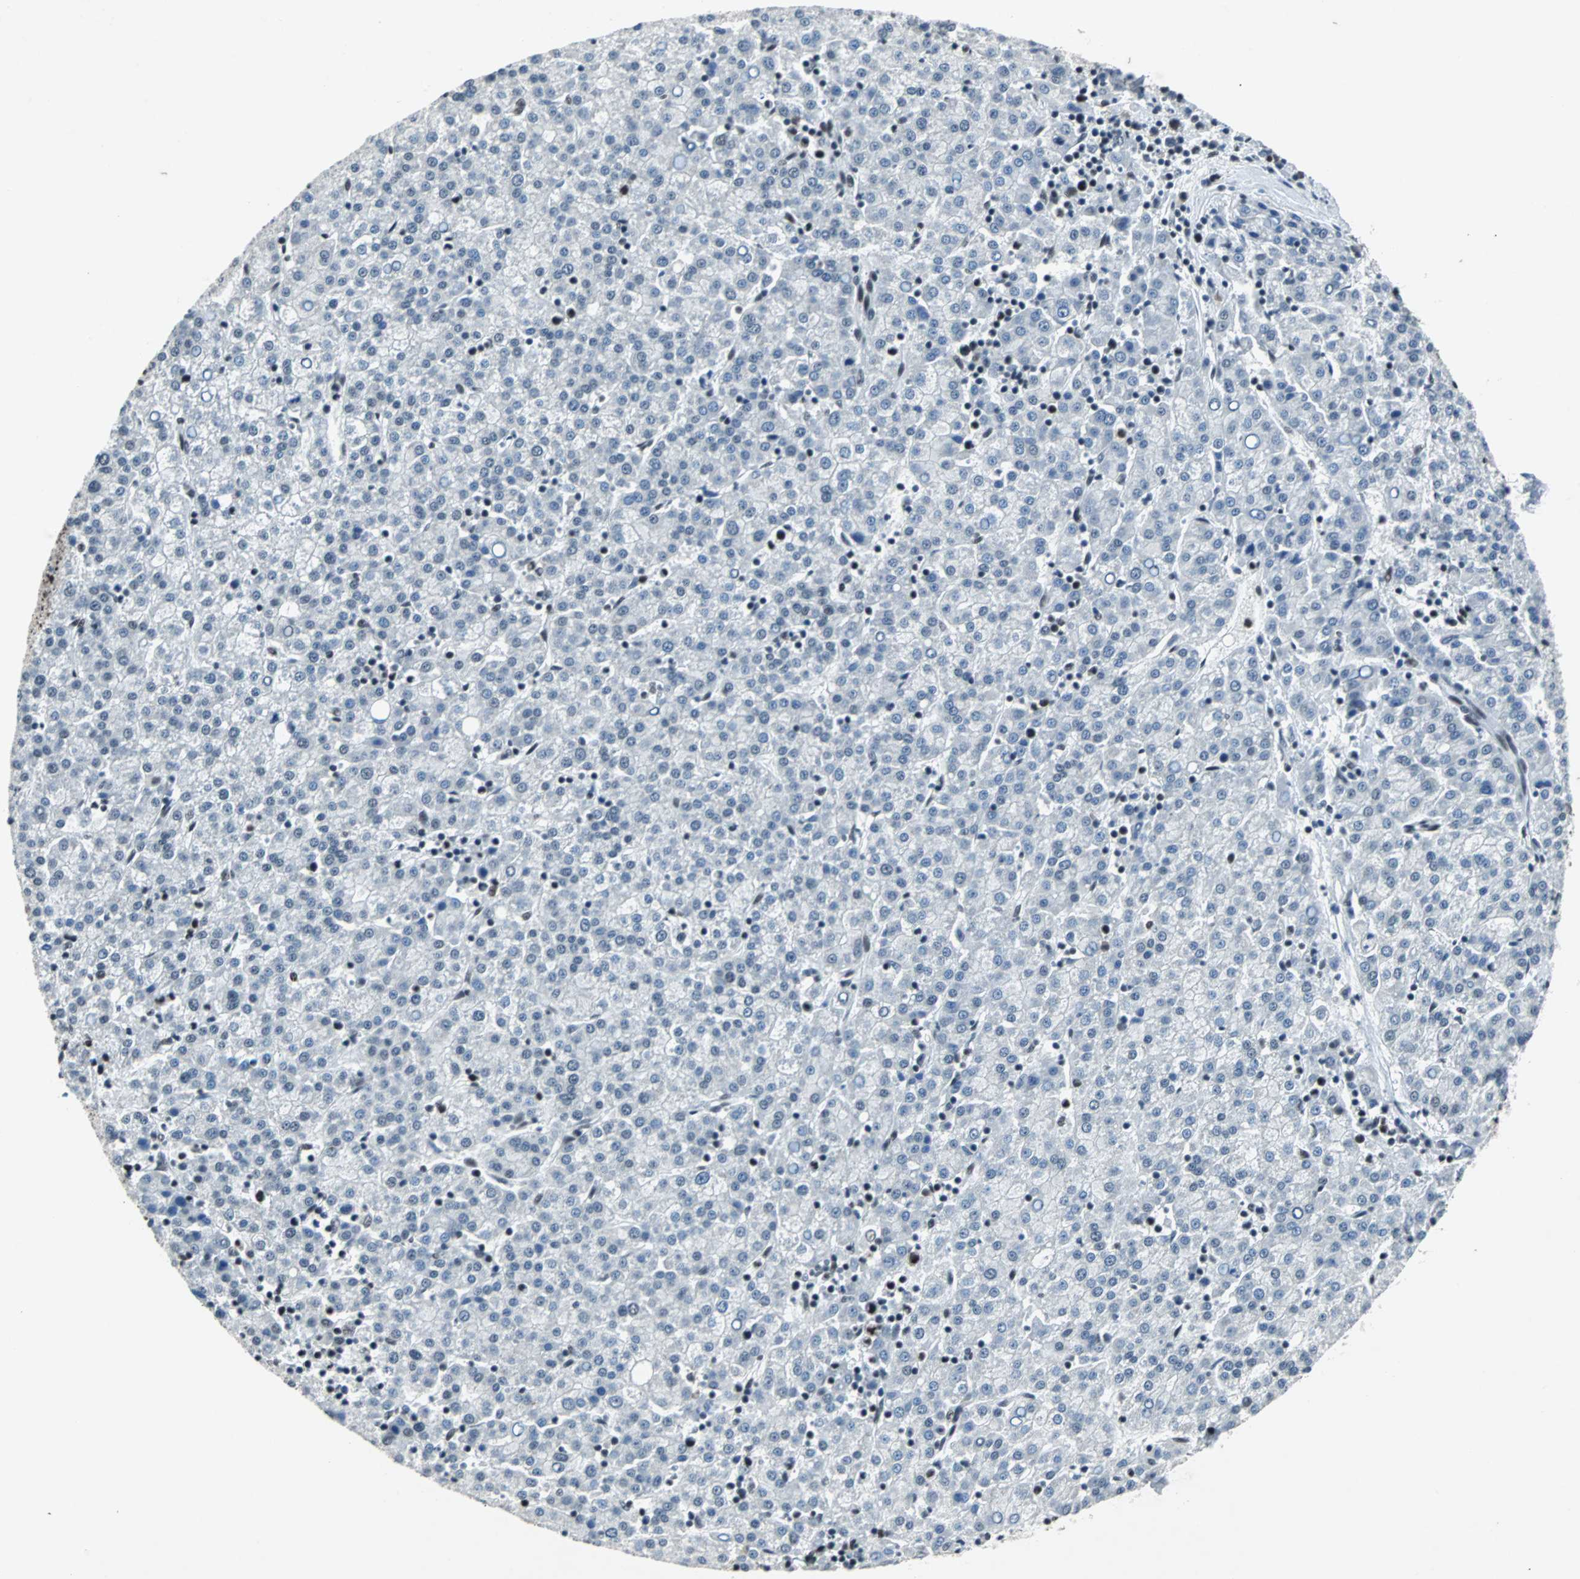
{"staining": {"intensity": "weak", "quantity": "25%-75%", "location": "nuclear"}, "tissue": "liver cancer", "cell_type": "Tumor cells", "image_type": "cancer", "snomed": [{"axis": "morphology", "description": "Carcinoma, Hepatocellular, NOS"}, {"axis": "topography", "description": "Liver"}], "caption": "Immunohistochemical staining of human liver cancer shows low levels of weak nuclear expression in about 25%-75% of tumor cells. The staining was performed using DAB, with brown indicating positive protein expression. Nuclei are stained blue with hematoxylin.", "gene": "GATAD2A", "patient": {"sex": "female", "age": 58}}